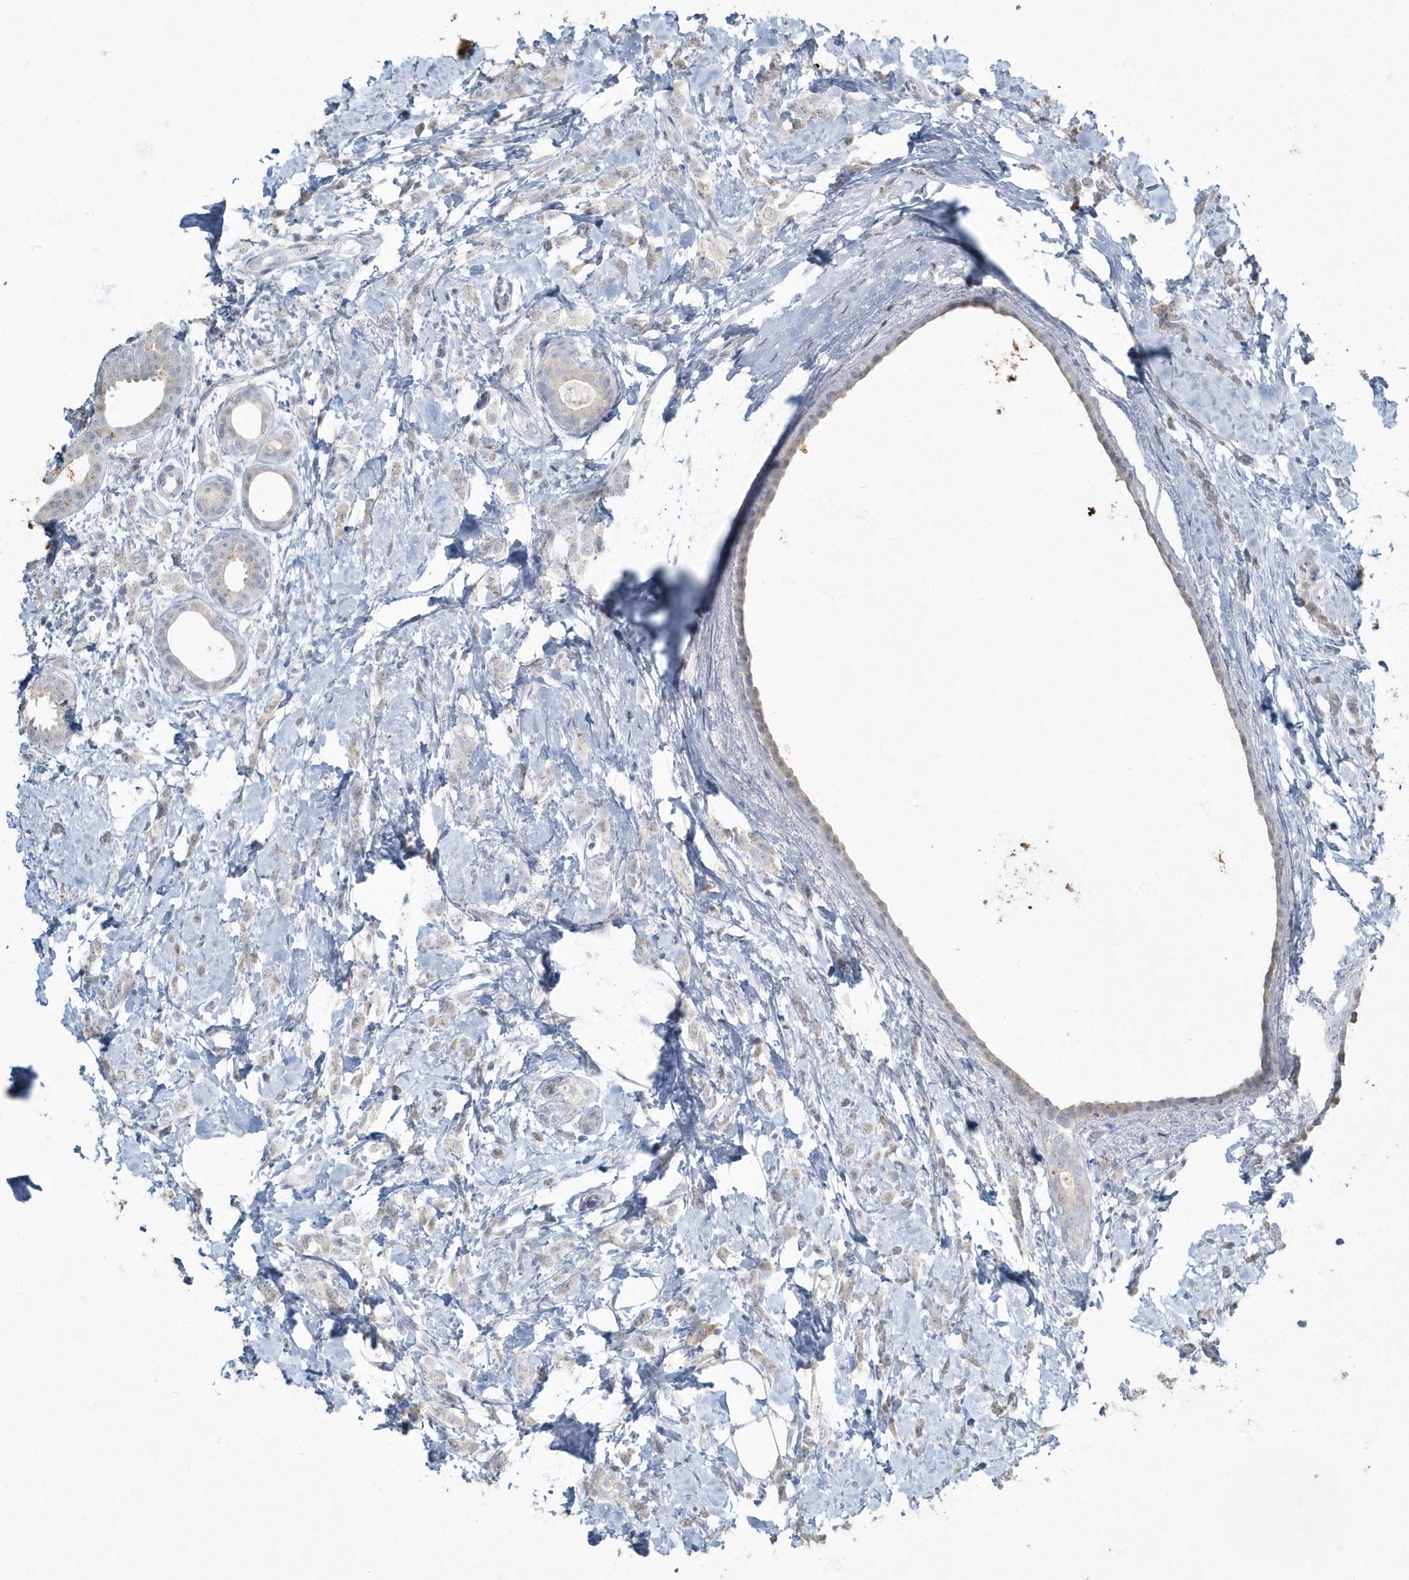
{"staining": {"intensity": "negative", "quantity": "none", "location": "none"}, "tissue": "breast cancer", "cell_type": "Tumor cells", "image_type": "cancer", "snomed": [{"axis": "morphology", "description": "Lobular carcinoma"}, {"axis": "topography", "description": "Breast"}], "caption": "The micrograph exhibits no significant staining in tumor cells of breast cancer (lobular carcinoma).", "gene": "MYOT", "patient": {"sex": "female", "age": 47}}